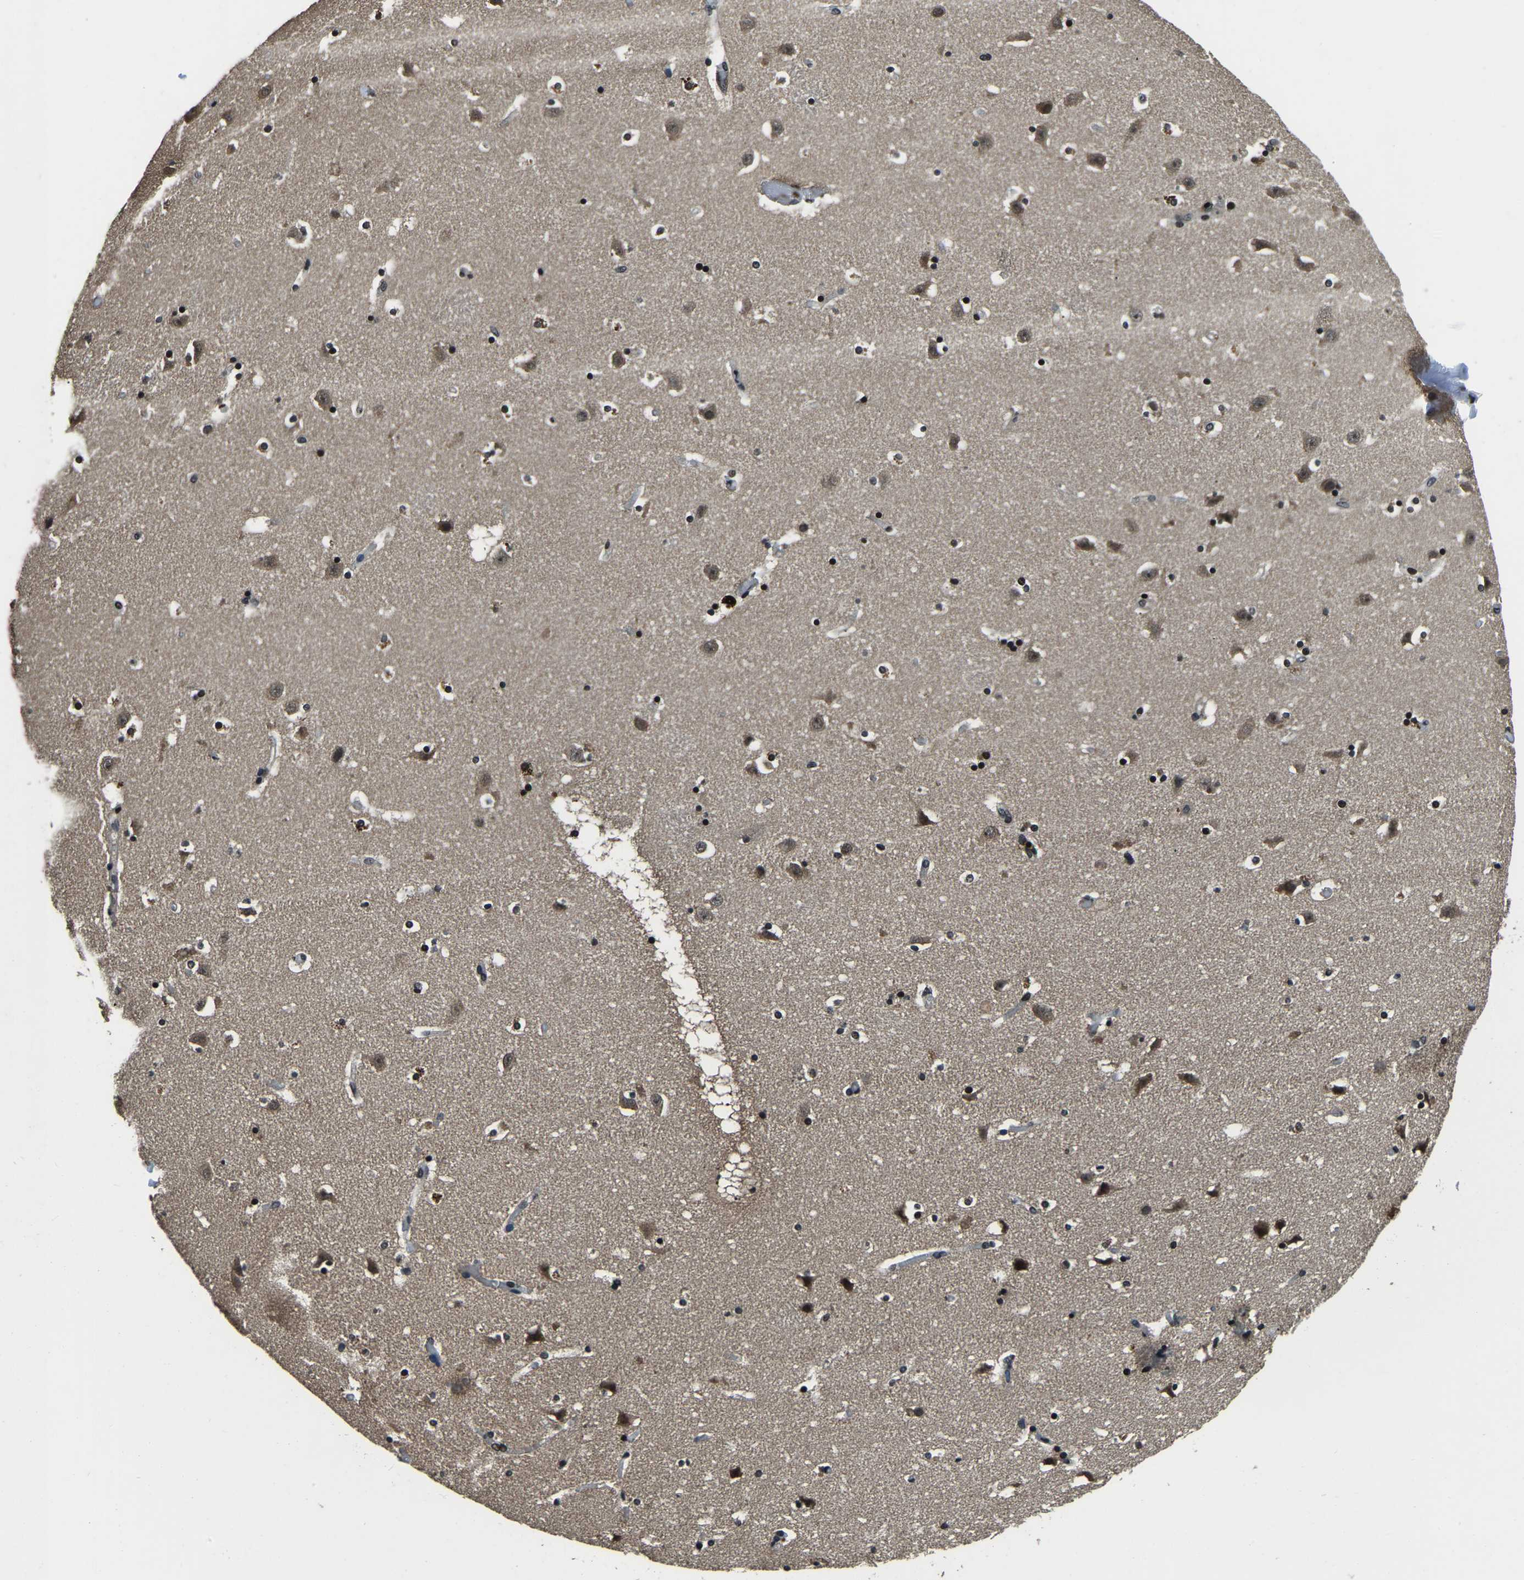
{"staining": {"intensity": "moderate", "quantity": "25%-75%", "location": "nuclear"}, "tissue": "caudate", "cell_type": "Glial cells", "image_type": "normal", "snomed": [{"axis": "morphology", "description": "Normal tissue, NOS"}, {"axis": "topography", "description": "Lateral ventricle wall"}], "caption": "Immunohistochemical staining of unremarkable caudate demonstrates 25%-75% levels of moderate nuclear protein positivity in approximately 25%-75% of glial cells. Using DAB (3,3'-diaminobenzidine) (brown) and hematoxylin (blue) stains, captured at high magnification using brightfield microscopy.", "gene": "ANKIB1", "patient": {"sex": "male", "age": 45}}